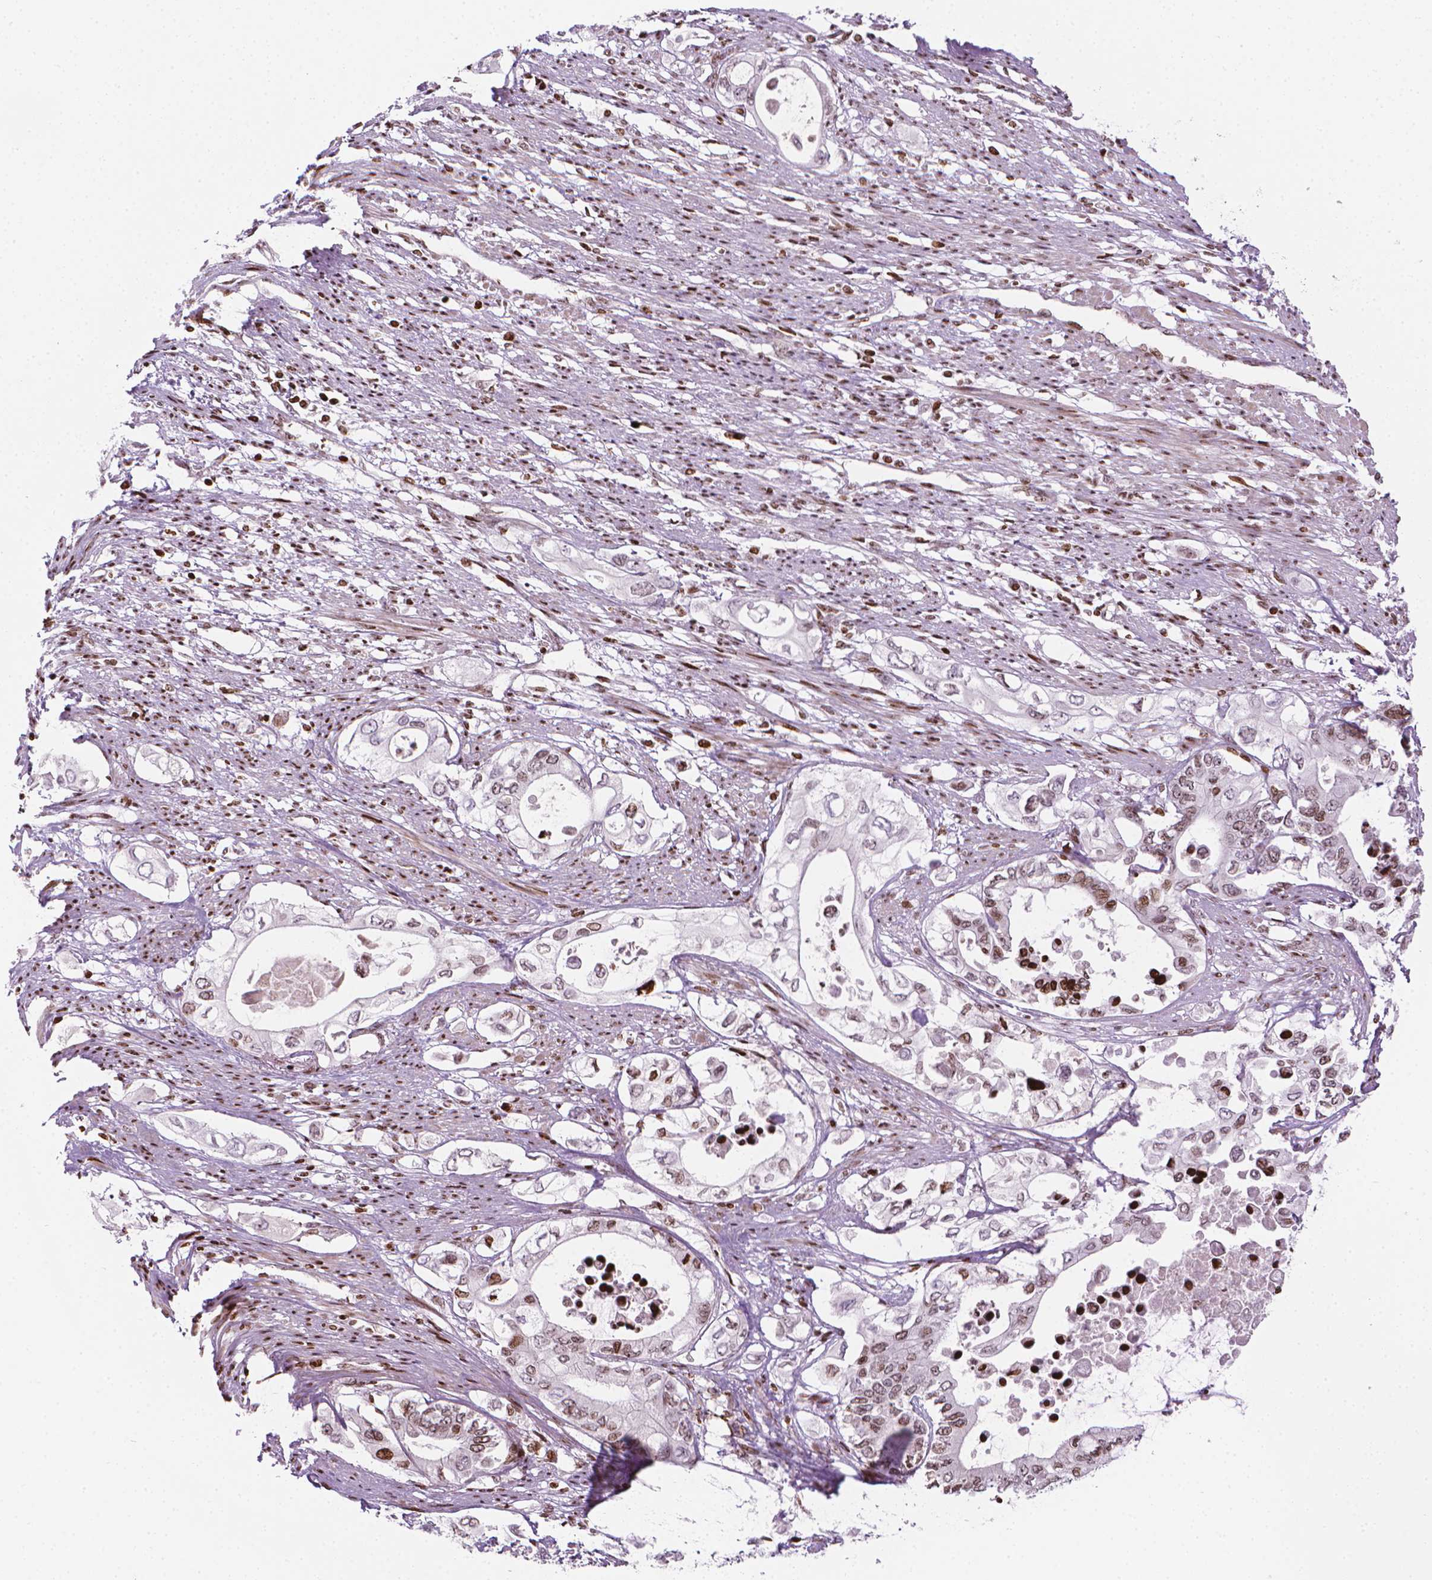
{"staining": {"intensity": "moderate", "quantity": "<25%", "location": "nuclear"}, "tissue": "pancreatic cancer", "cell_type": "Tumor cells", "image_type": "cancer", "snomed": [{"axis": "morphology", "description": "Adenocarcinoma, NOS"}, {"axis": "topography", "description": "Pancreas"}], "caption": "The image demonstrates staining of pancreatic cancer (adenocarcinoma), revealing moderate nuclear protein positivity (brown color) within tumor cells.", "gene": "PIP4K2A", "patient": {"sex": "female", "age": 63}}